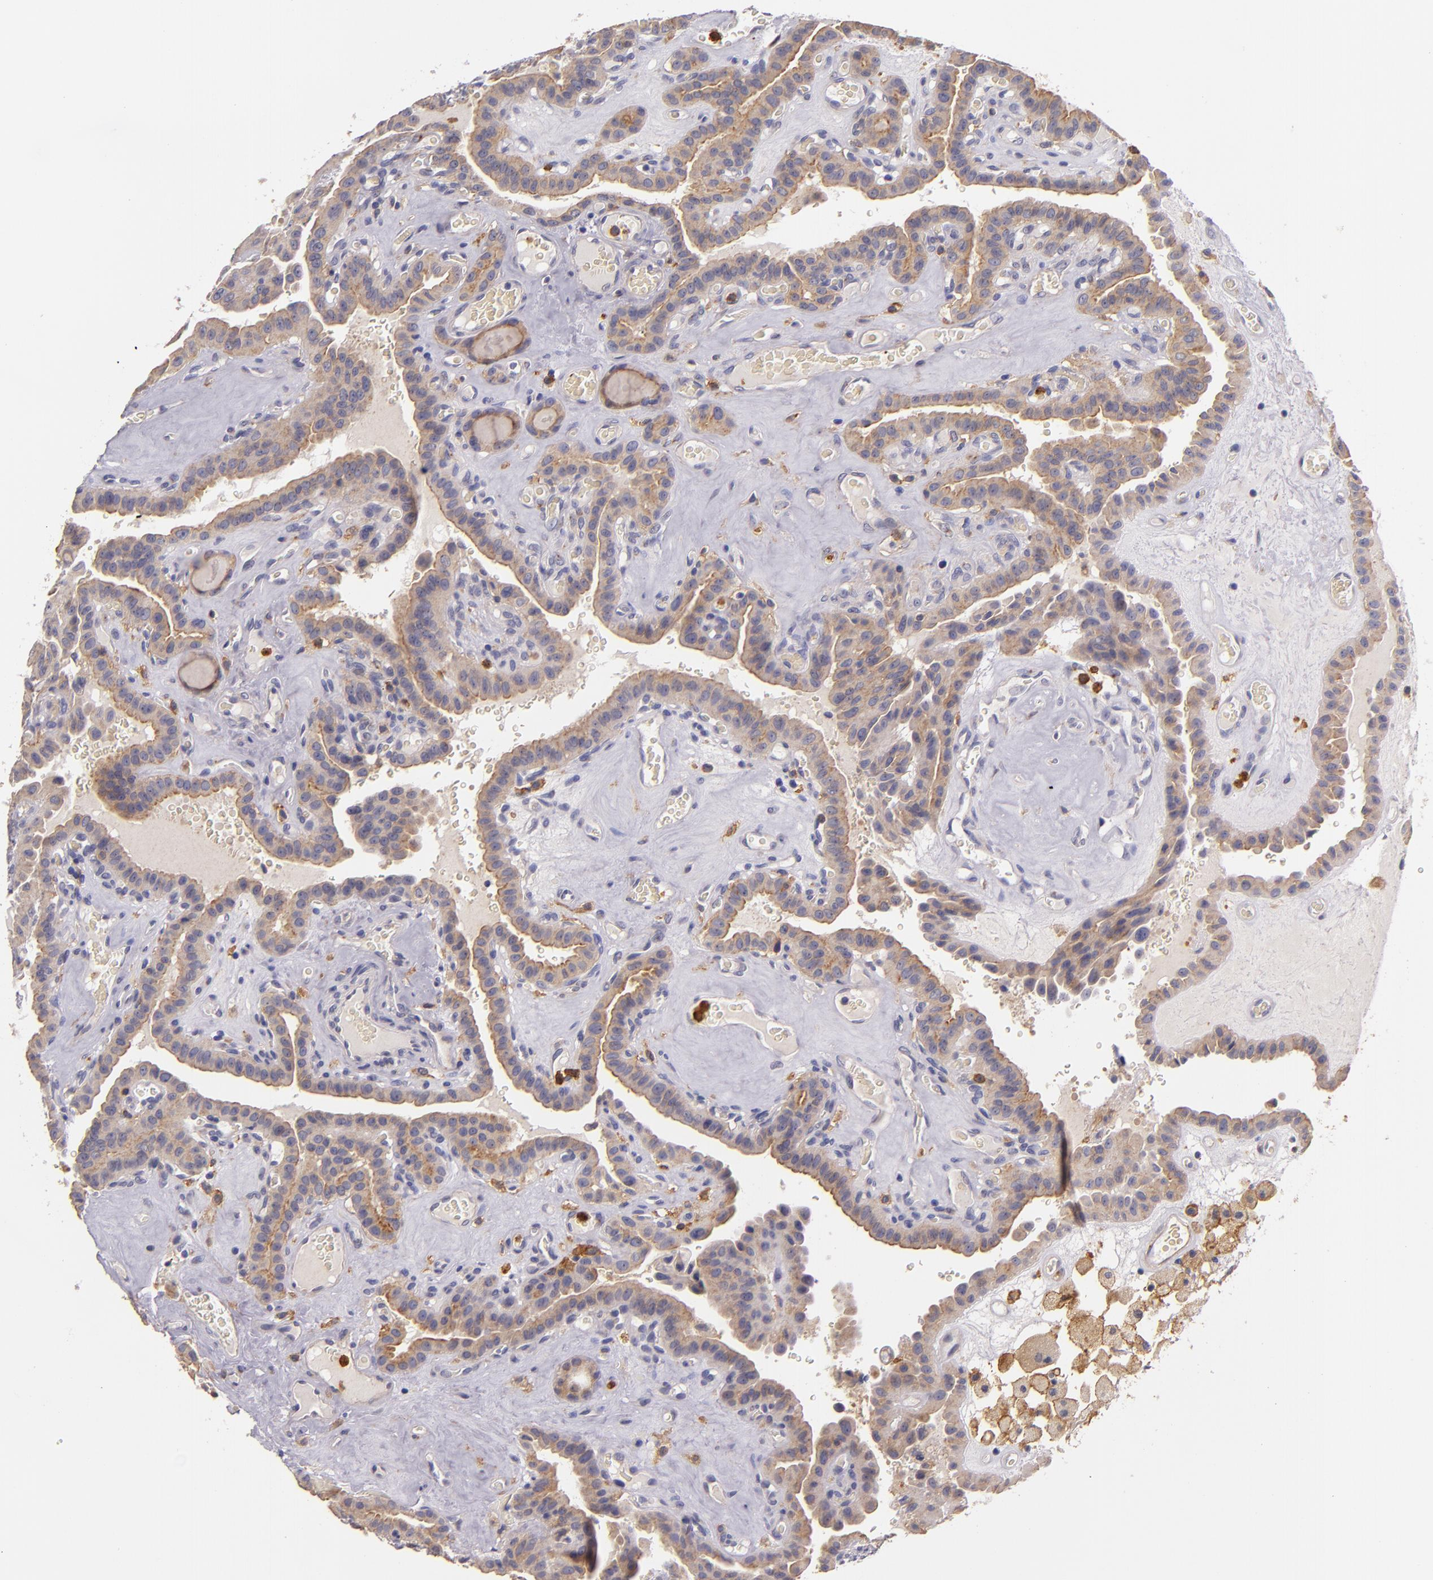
{"staining": {"intensity": "moderate", "quantity": ">75%", "location": "cytoplasmic/membranous"}, "tissue": "thyroid cancer", "cell_type": "Tumor cells", "image_type": "cancer", "snomed": [{"axis": "morphology", "description": "Papillary adenocarcinoma, NOS"}, {"axis": "topography", "description": "Thyroid gland"}], "caption": "About >75% of tumor cells in human thyroid cancer (papillary adenocarcinoma) display moderate cytoplasmic/membranous protein expression as visualized by brown immunohistochemical staining.", "gene": "C5AR1", "patient": {"sex": "male", "age": 87}}